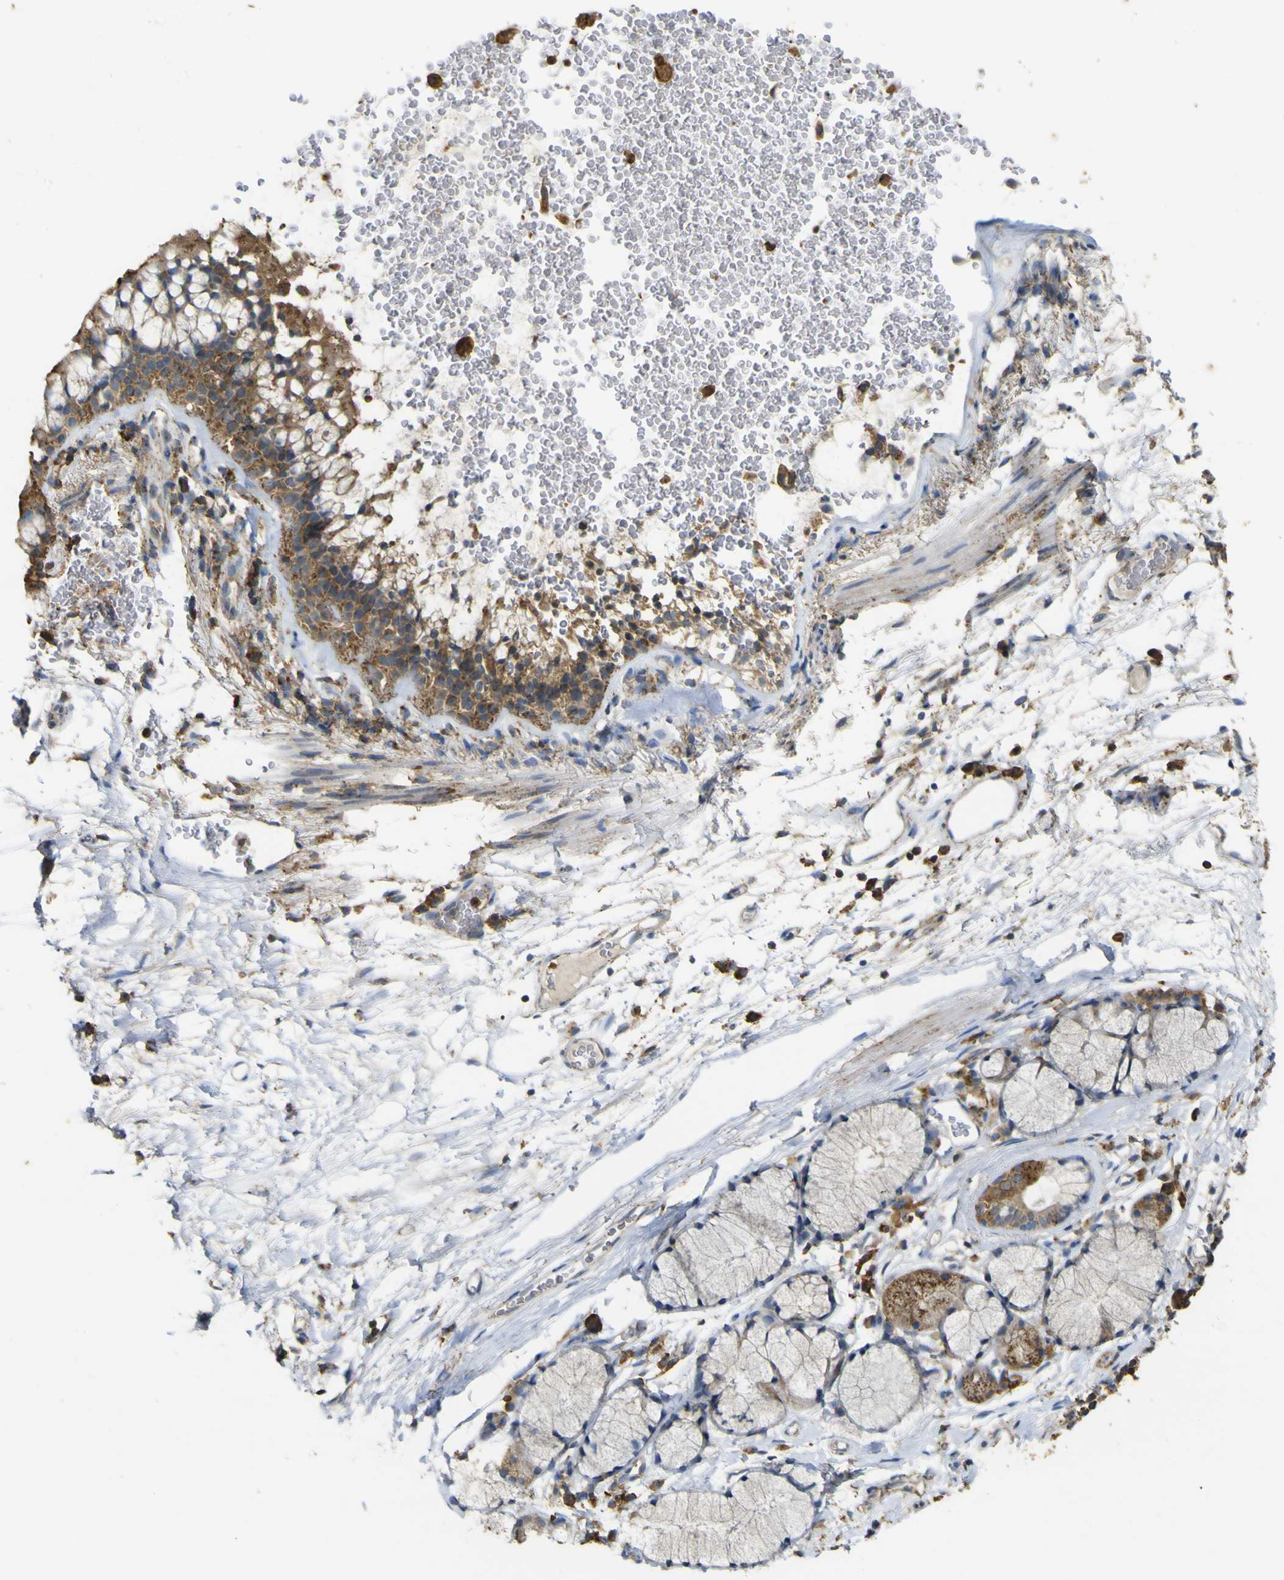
{"staining": {"intensity": "strong", "quantity": ">75%", "location": "cytoplasmic/membranous"}, "tissue": "bronchus", "cell_type": "Respiratory epithelial cells", "image_type": "normal", "snomed": [{"axis": "morphology", "description": "Normal tissue, NOS"}, {"axis": "topography", "description": "Cartilage tissue"}, {"axis": "topography", "description": "Bronchus"}], "caption": "The immunohistochemical stain shows strong cytoplasmic/membranous positivity in respiratory epithelial cells of benign bronchus.", "gene": "ACSL3", "patient": {"sex": "female", "age": 53}}